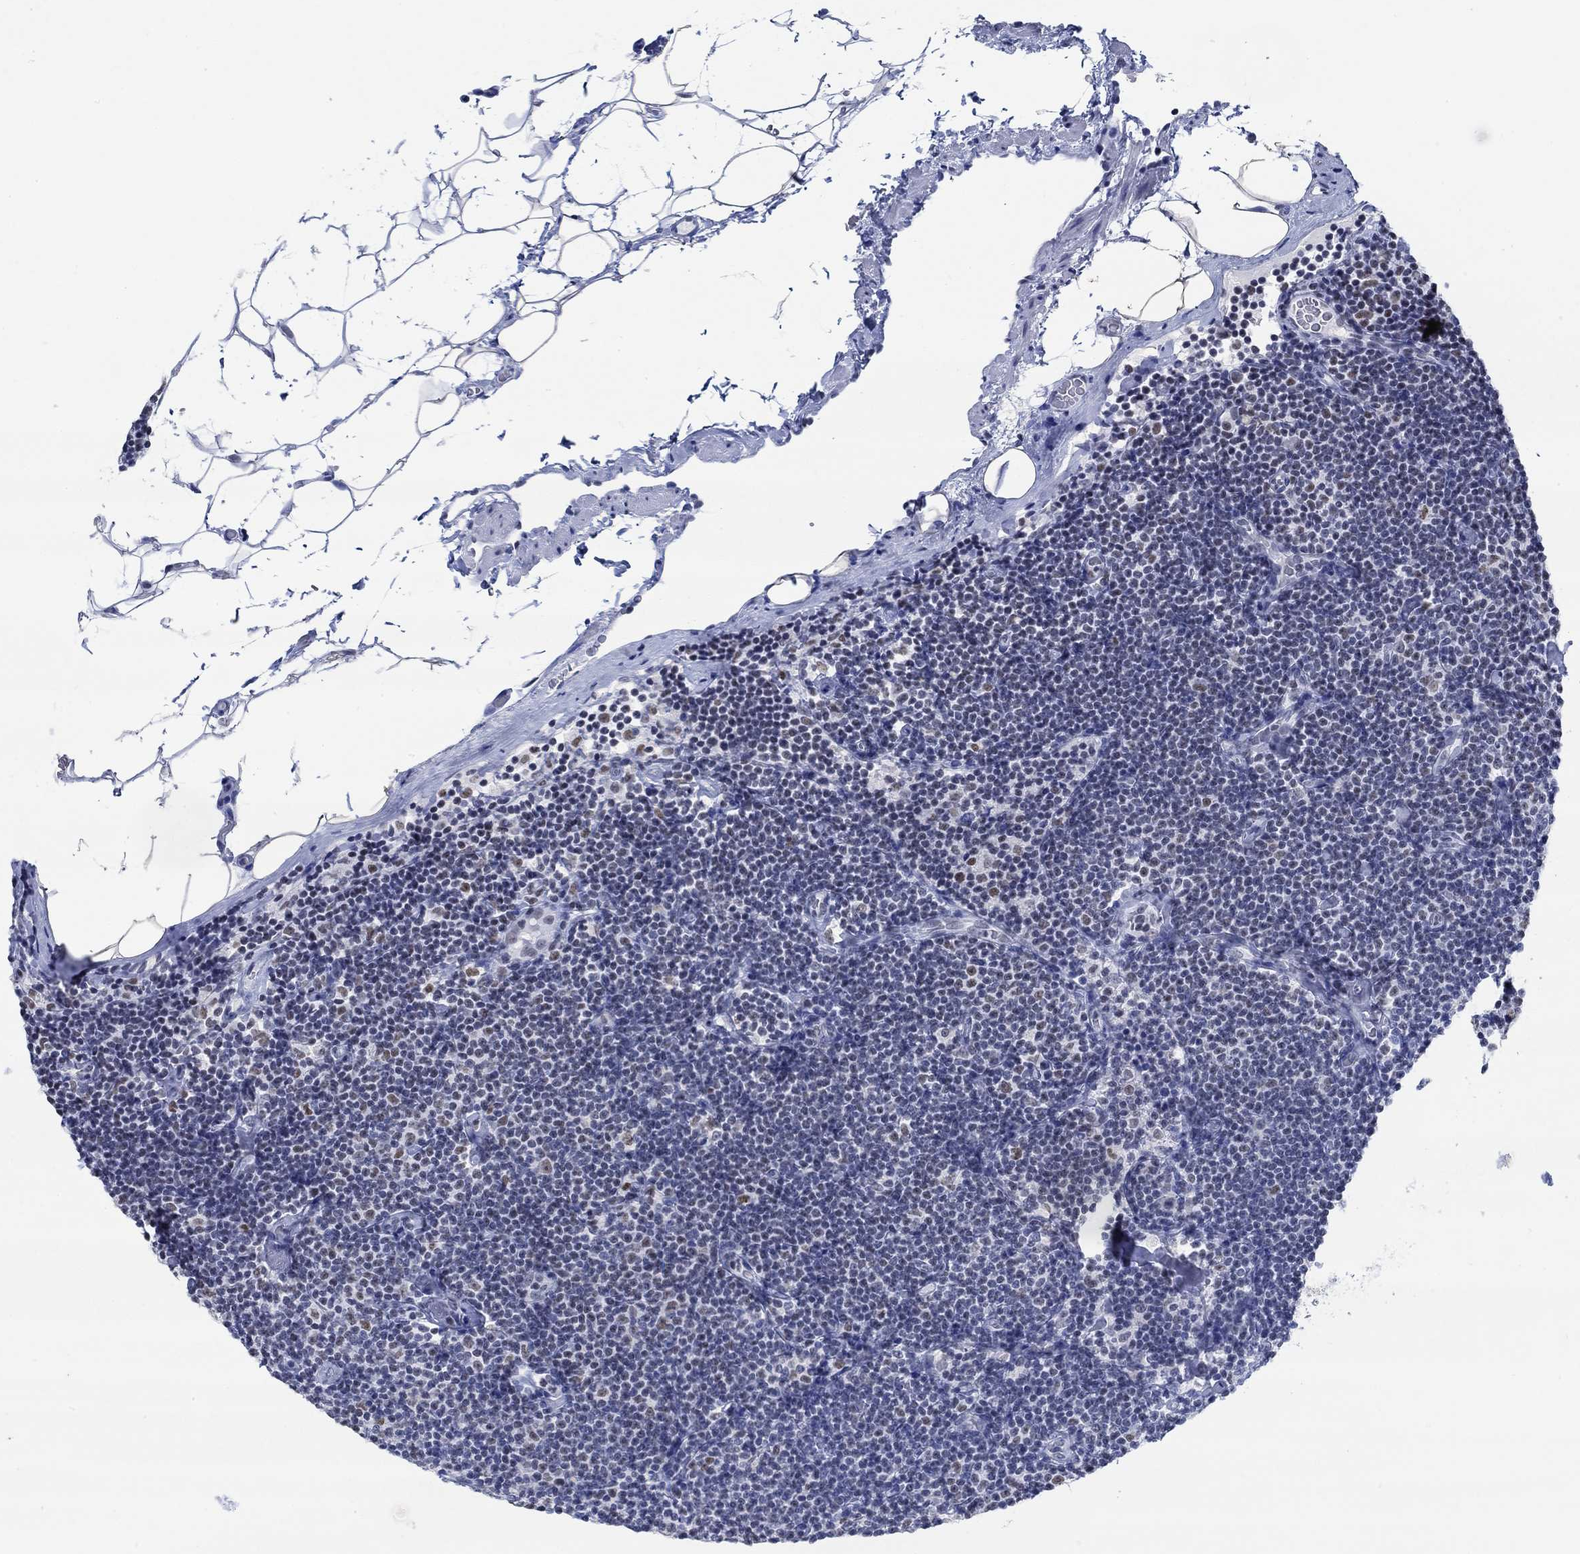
{"staining": {"intensity": "negative", "quantity": "none", "location": "none"}, "tissue": "lymphoma", "cell_type": "Tumor cells", "image_type": "cancer", "snomed": [{"axis": "morphology", "description": "Malignant lymphoma, non-Hodgkin's type, Low grade"}, {"axis": "topography", "description": "Lymph node"}], "caption": "A micrograph of low-grade malignant lymphoma, non-Hodgkin's type stained for a protein shows no brown staining in tumor cells.", "gene": "PPP1R17", "patient": {"sex": "male", "age": 81}}